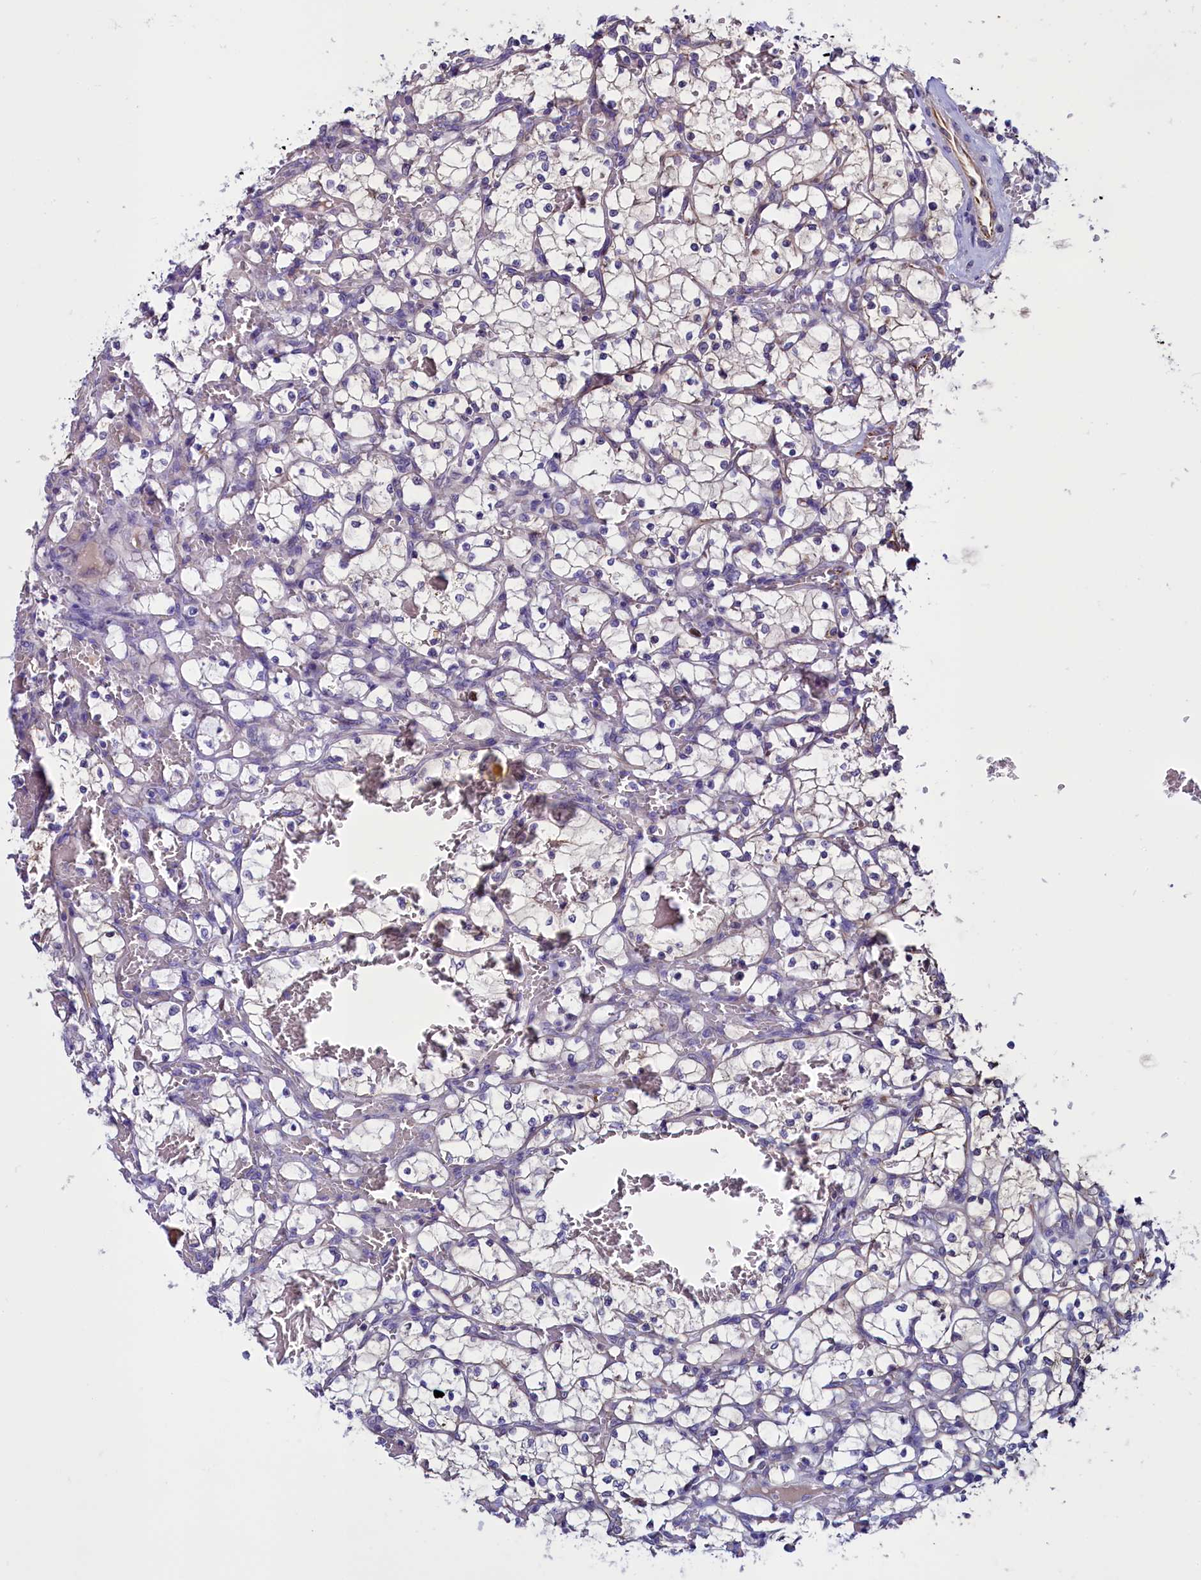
{"staining": {"intensity": "negative", "quantity": "none", "location": "none"}, "tissue": "renal cancer", "cell_type": "Tumor cells", "image_type": "cancer", "snomed": [{"axis": "morphology", "description": "Adenocarcinoma, NOS"}, {"axis": "topography", "description": "Kidney"}], "caption": "Human adenocarcinoma (renal) stained for a protein using immunohistochemistry (IHC) exhibits no positivity in tumor cells.", "gene": "PDILT", "patient": {"sex": "female", "age": 69}}